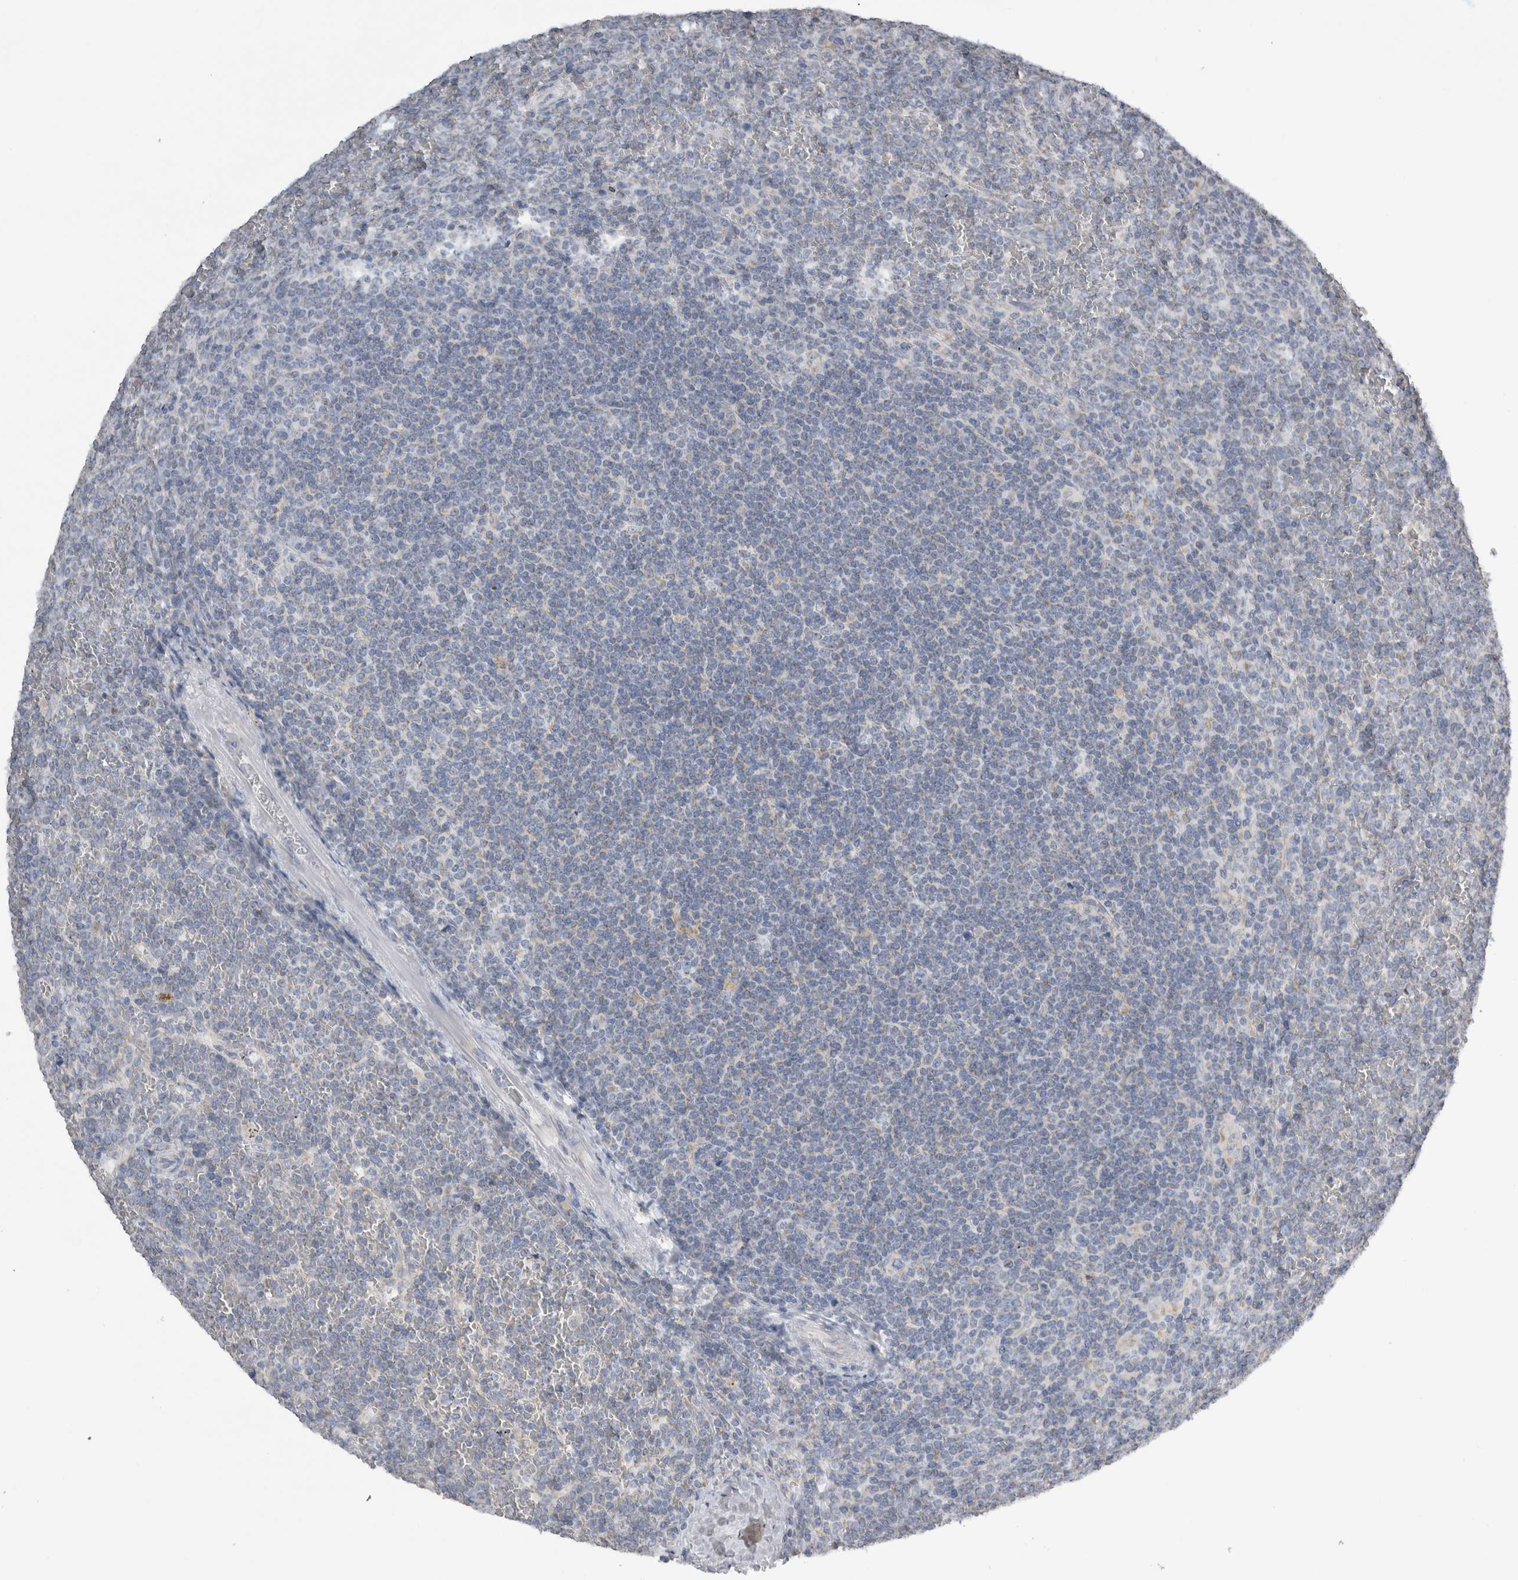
{"staining": {"intensity": "negative", "quantity": "none", "location": "none"}, "tissue": "lymphoma", "cell_type": "Tumor cells", "image_type": "cancer", "snomed": [{"axis": "morphology", "description": "Malignant lymphoma, non-Hodgkin's type, Low grade"}, {"axis": "topography", "description": "Spleen"}], "caption": "An immunohistochemistry photomicrograph of lymphoma is shown. There is no staining in tumor cells of lymphoma. The staining was performed using DAB to visualize the protein expression in brown, while the nuclei were stained in blue with hematoxylin (Magnification: 20x).", "gene": "DHRS4", "patient": {"sex": "female", "age": 19}}